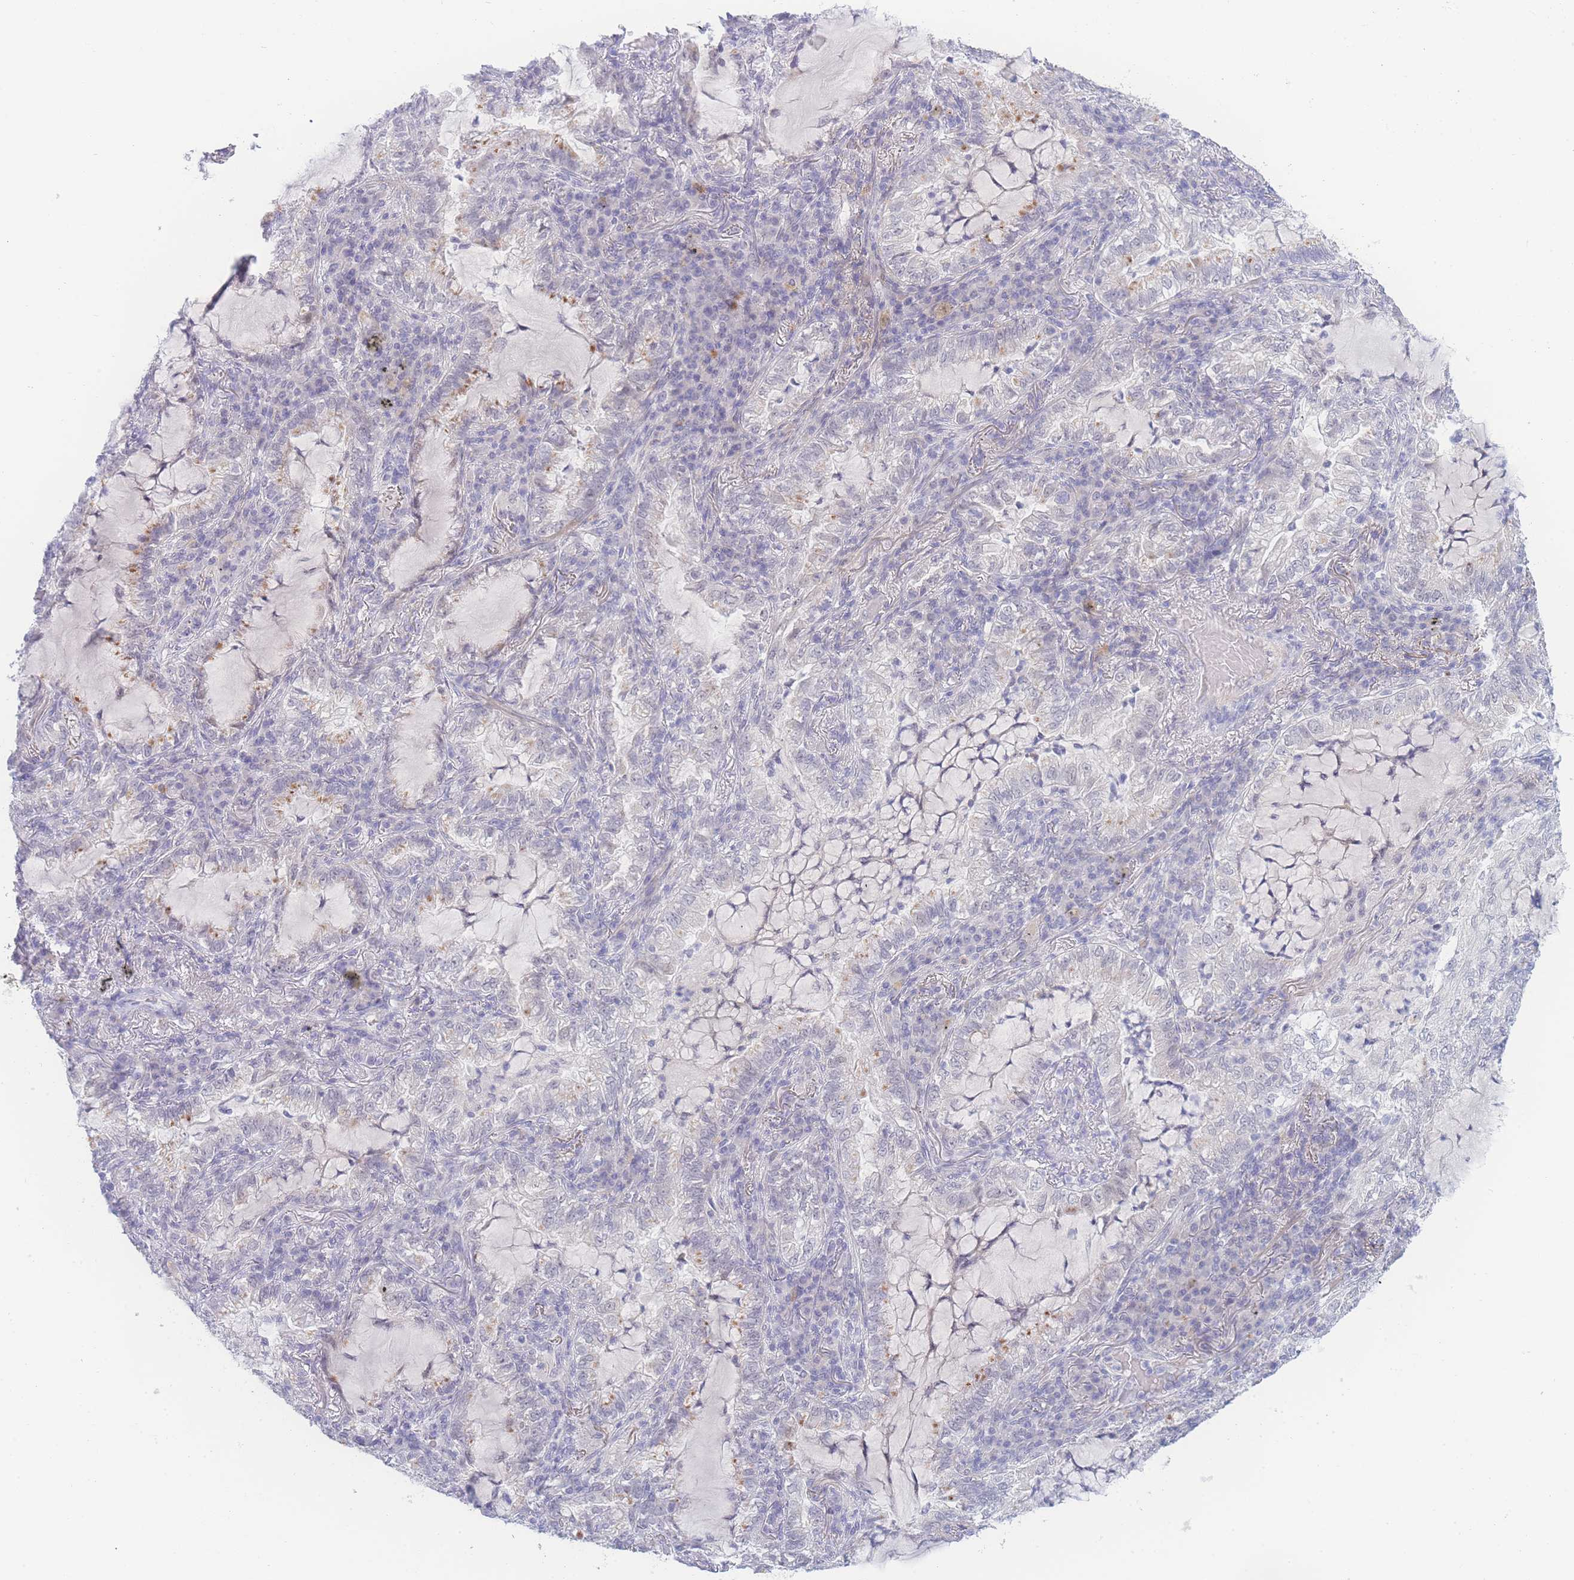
{"staining": {"intensity": "negative", "quantity": "none", "location": "none"}, "tissue": "lung cancer", "cell_type": "Tumor cells", "image_type": "cancer", "snomed": [{"axis": "morphology", "description": "Adenocarcinoma, NOS"}, {"axis": "topography", "description": "Lung"}], "caption": "A histopathology image of lung cancer stained for a protein shows no brown staining in tumor cells.", "gene": "PRSS22", "patient": {"sex": "female", "age": 73}}